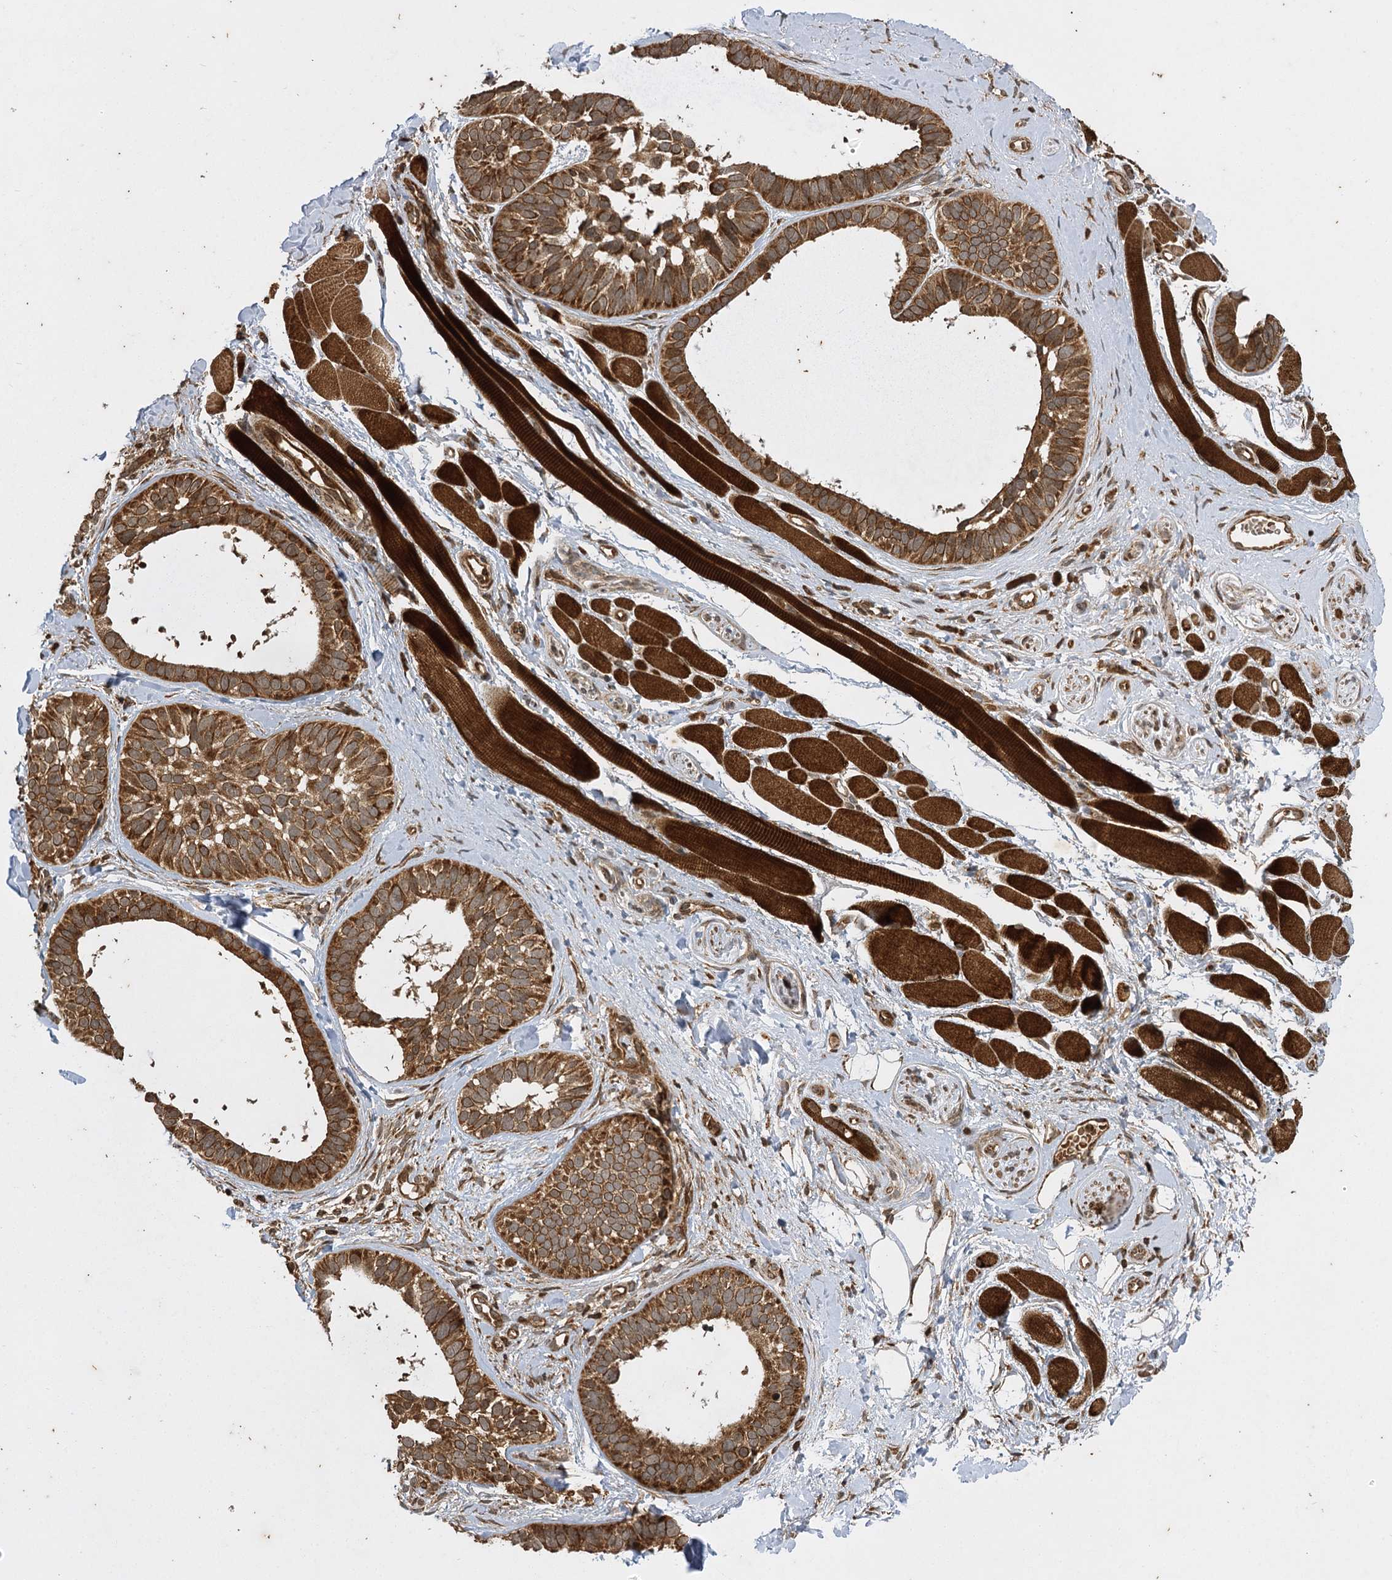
{"staining": {"intensity": "moderate", "quantity": ">75%", "location": "cytoplasmic/membranous"}, "tissue": "skin cancer", "cell_type": "Tumor cells", "image_type": "cancer", "snomed": [{"axis": "morphology", "description": "Basal cell carcinoma"}, {"axis": "topography", "description": "Skin"}], "caption": "Tumor cells demonstrate medium levels of moderate cytoplasmic/membranous positivity in approximately >75% of cells in human basal cell carcinoma (skin). (DAB = brown stain, brightfield microscopy at high magnification).", "gene": "IL11RA", "patient": {"sex": "male", "age": 62}}